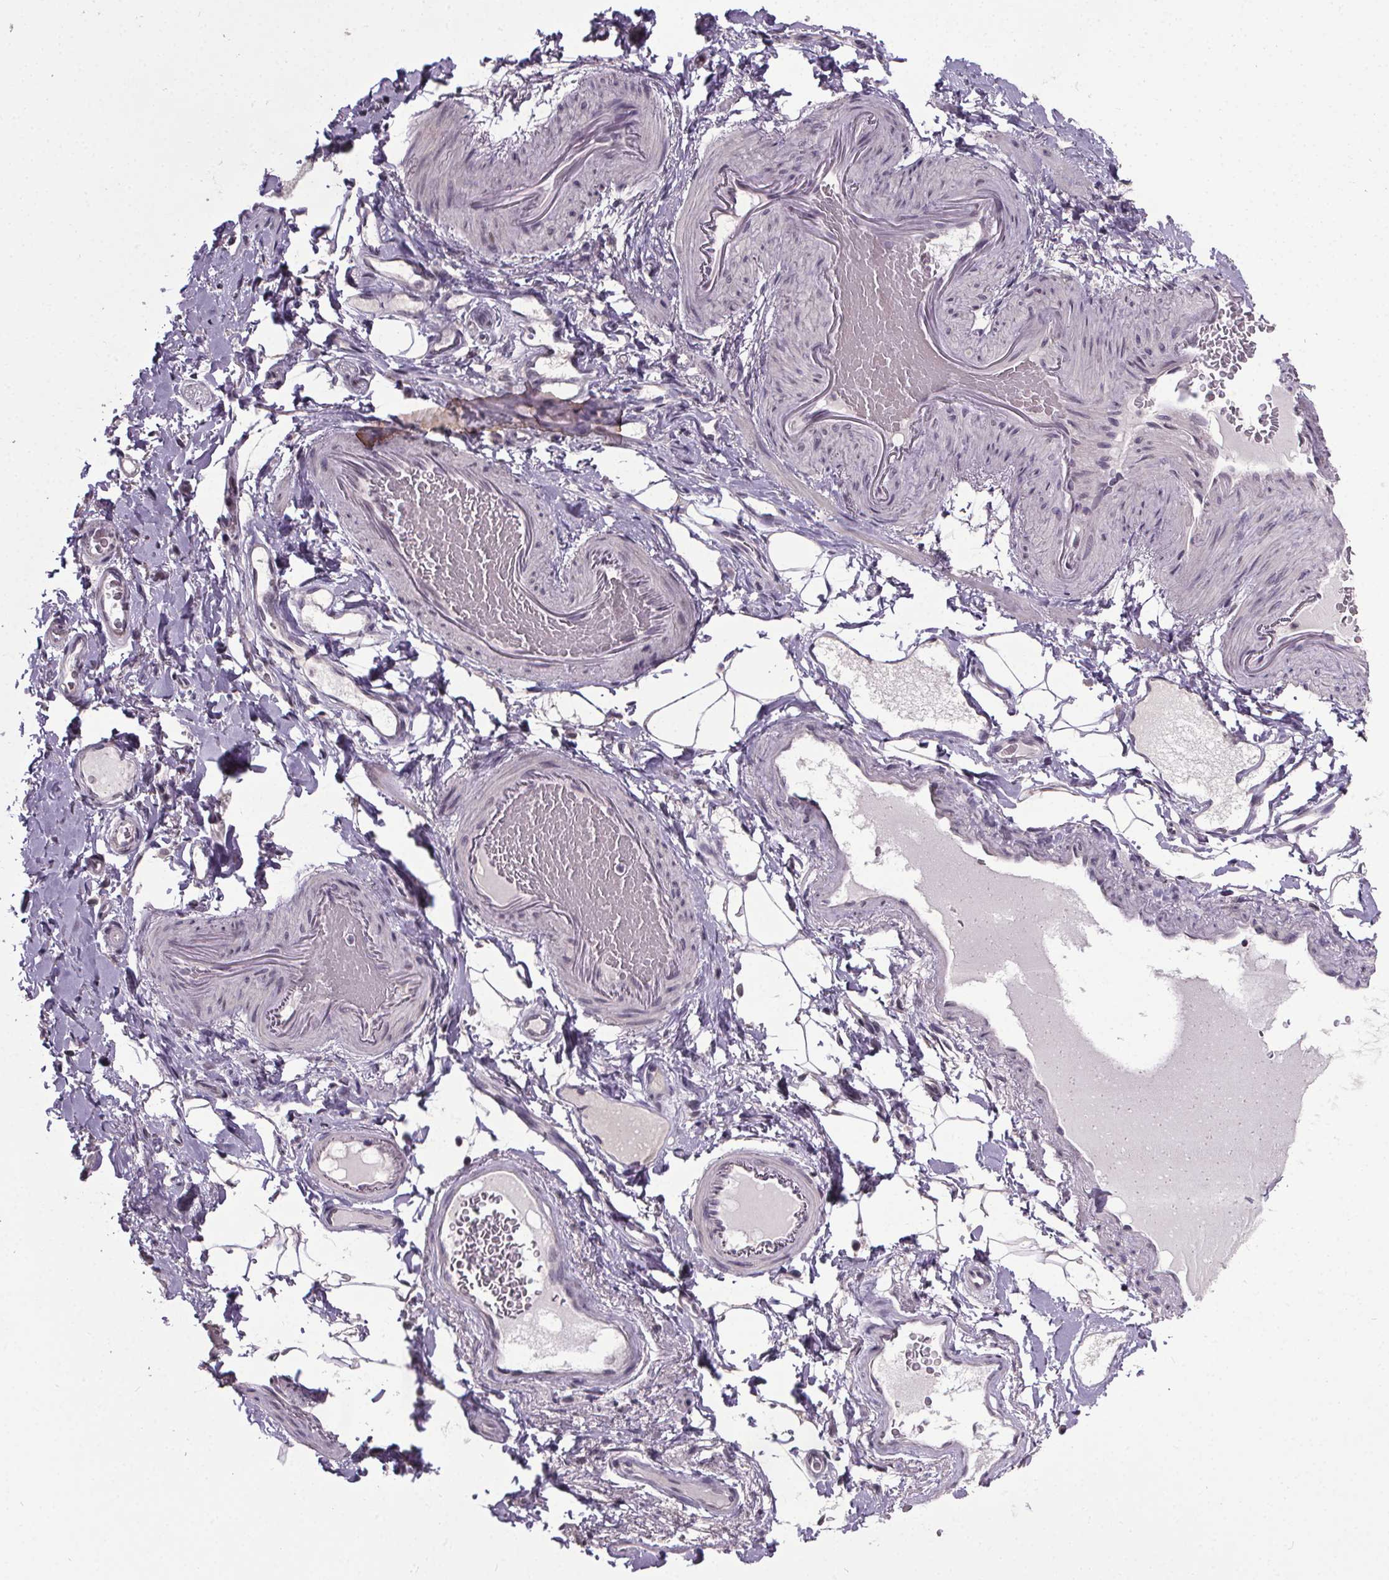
{"staining": {"intensity": "negative", "quantity": "none", "location": "none"}, "tissue": "smooth muscle", "cell_type": "Smooth muscle cells", "image_type": "normal", "snomed": [{"axis": "morphology", "description": "Normal tissue, NOS"}, {"axis": "topography", "description": "Smooth muscle"}, {"axis": "topography", "description": "Colon"}], "caption": "Smooth muscle cells show no significant expression in benign smooth muscle. Brightfield microscopy of IHC stained with DAB (3,3'-diaminobenzidine) (brown) and hematoxylin (blue), captured at high magnification.", "gene": "NKX6", "patient": {"sex": "male", "age": 73}}